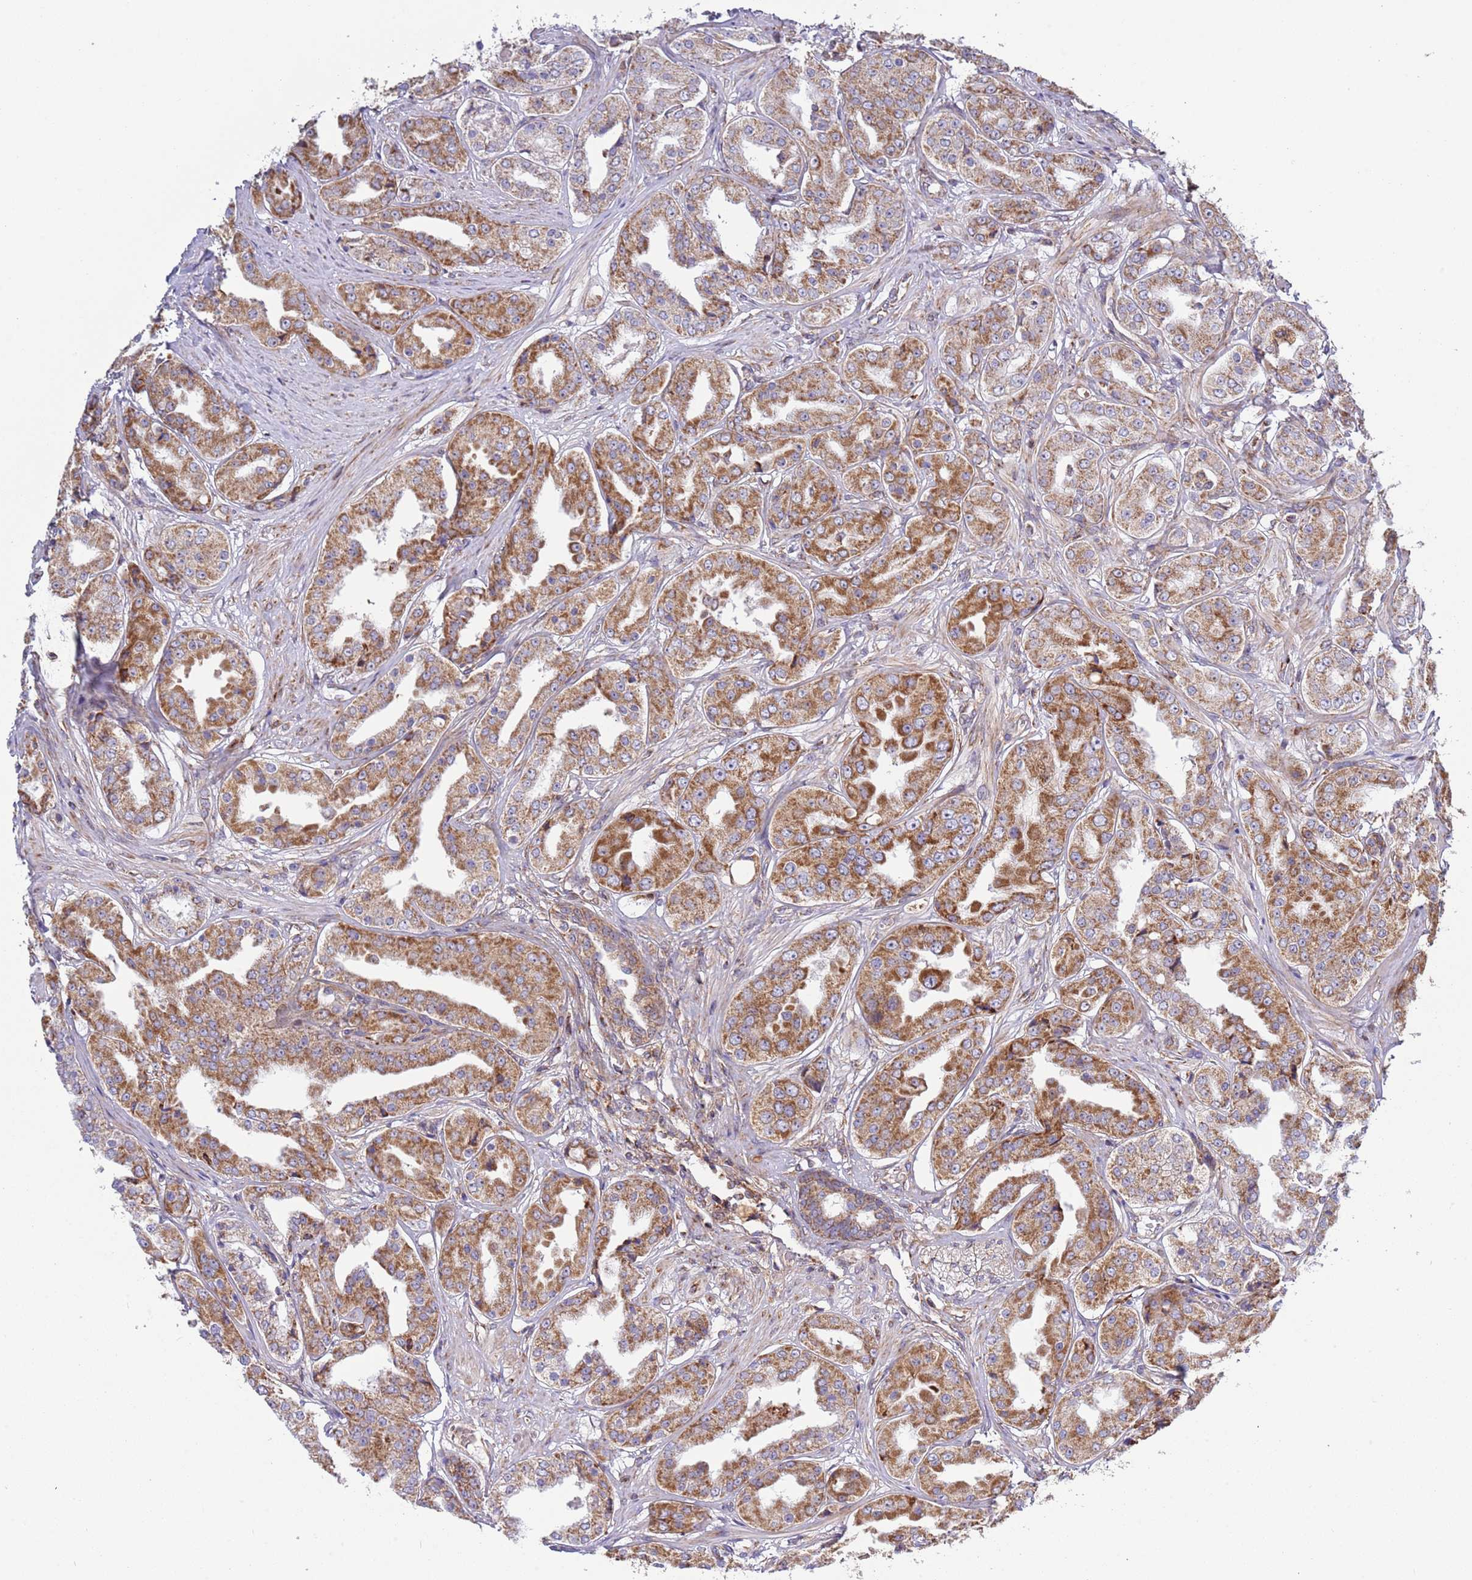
{"staining": {"intensity": "strong", "quantity": "25%-75%", "location": "cytoplasmic/membranous"}, "tissue": "prostate cancer", "cell_type": "Tumor cells", "image_type": "cancer", "snomed": [{"axis": "morphology", "description": "Adenocarcinoma, High grade"}, {"axis": "topography", "description": "Prostate"}], "caption": "IHC histopathology image of human high-grade adenocarcinoma (prostate) stained for a protein (brown), which shows high levels of strong cytoplasmic/membranous staining in approximately 25%-75% of tumor cells.", "gene": "IRS4", "patient": {"sex": "male", "age": 63}}